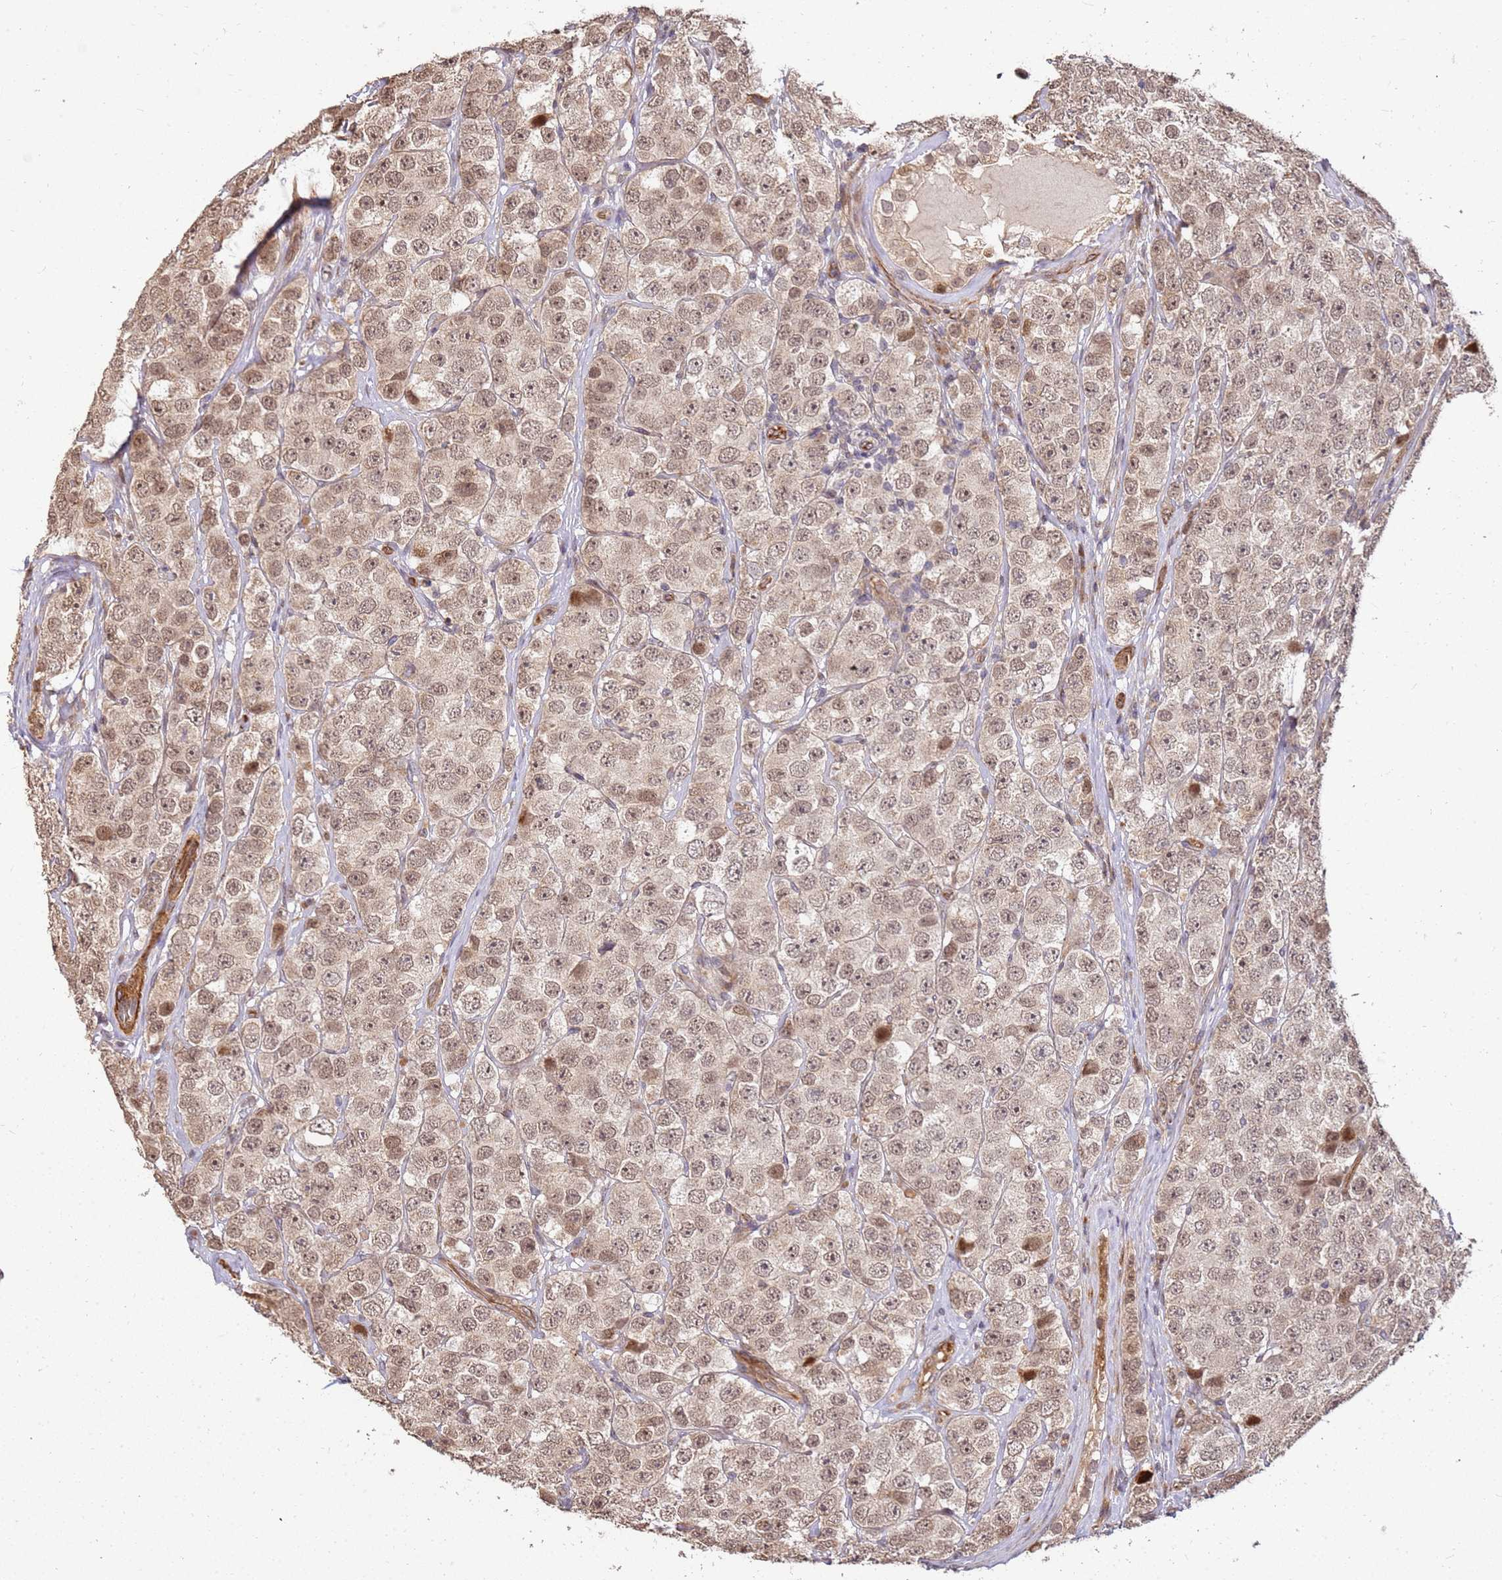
{"staining": {"intensity": "moderate", "quantity": ">75%", "location": "nuclear"}, "tissue": "testis cancer", "cell_type": "Tumor cells", "image_type": "cancer", "snomed": [{"axis": "morphology", "description": "Seminoma, NOS"}, {"axis": "topography", "description": "Testis"}], "caption": "The histopathology image demonstrates staining of testis cancer (seminoma), revealing moderate nuclear protein expression (brown color) within tumor cells. (brown staining indicates protein expression, while blue staining denotes nuclei).", "gene": "ST18", "patient": {"sex": "male", "age": 28}}